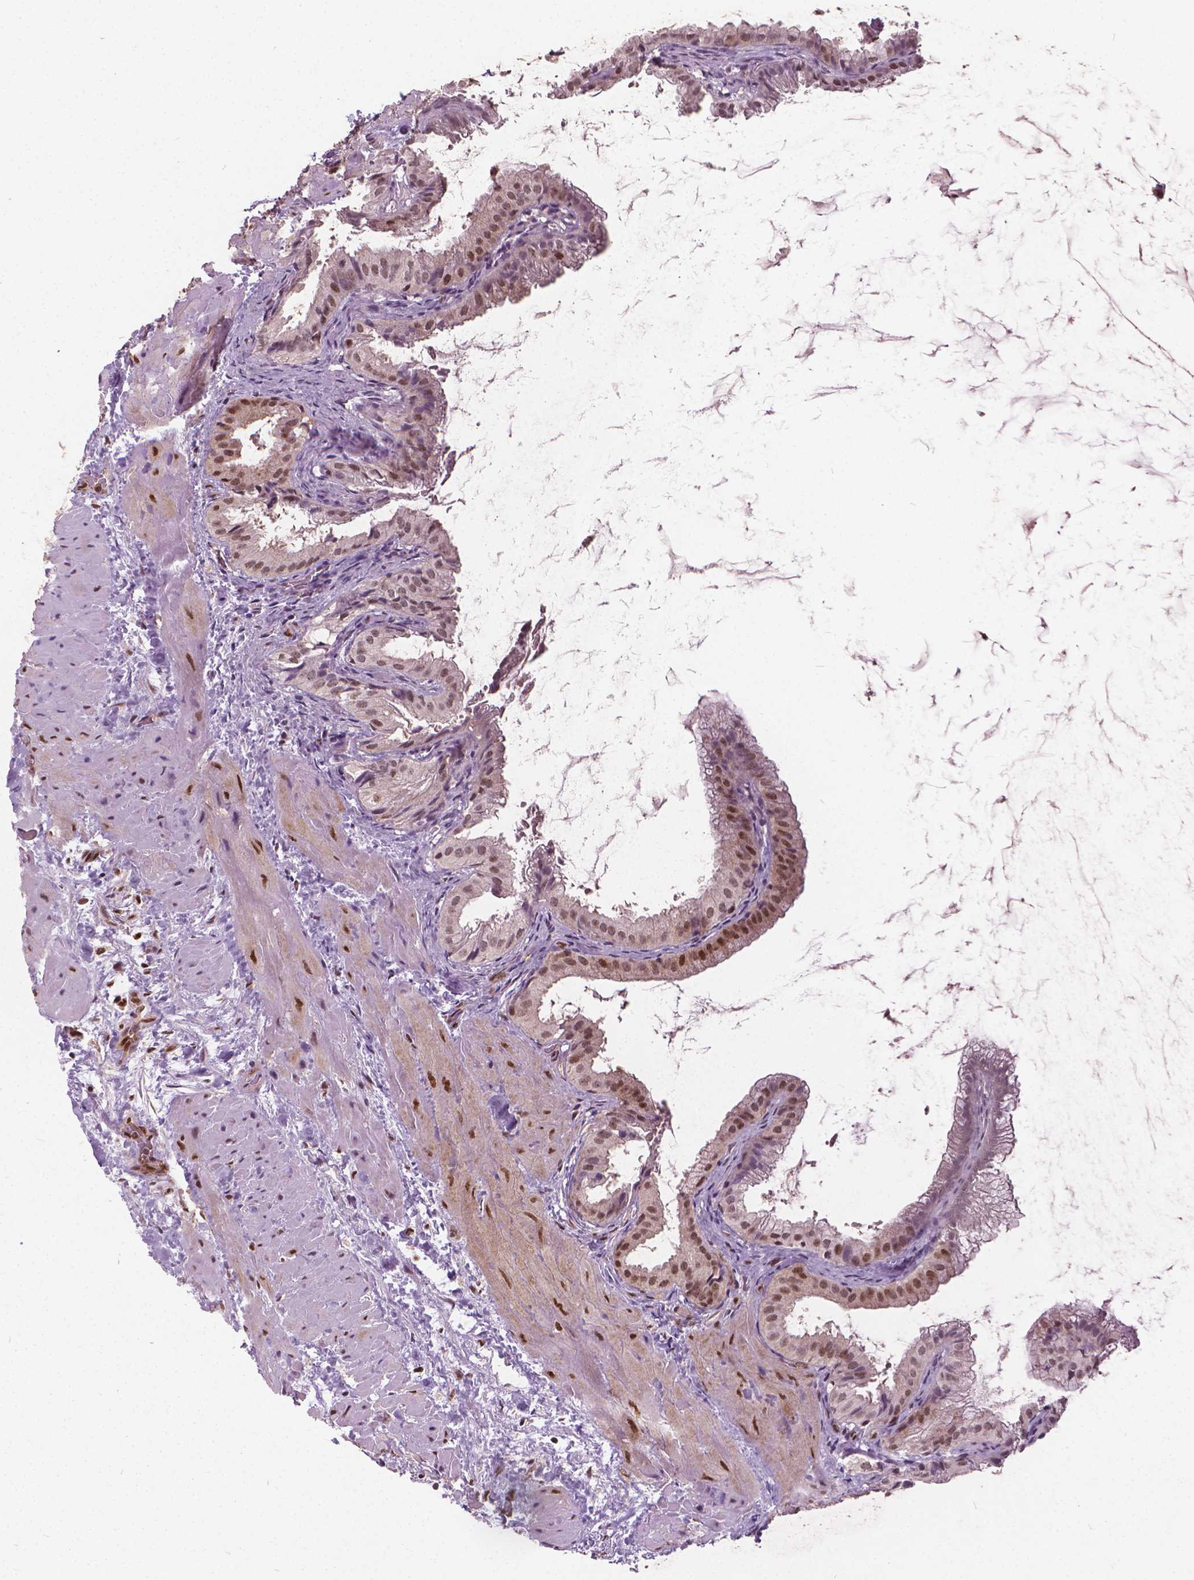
{"staining": {"intensity": "moderate", "quantity": ">75%", "location": "nuclear"}, "tissue": "gallbladder", "cell_type": "Glandular cells", "image_type": "normal", "snomed": [{"axis": "morphology", "description": "Normal tissue, NOS"}, {"axis": "topography", "description": "Gallbladder"}], "caption": "Gallbladder stained with immunohistochemistry displays moderate nuclear positivity in approximately >75% of glandular cells.", "gene": "STAT5B", "patient": {"sex": "male", "age": 70}}